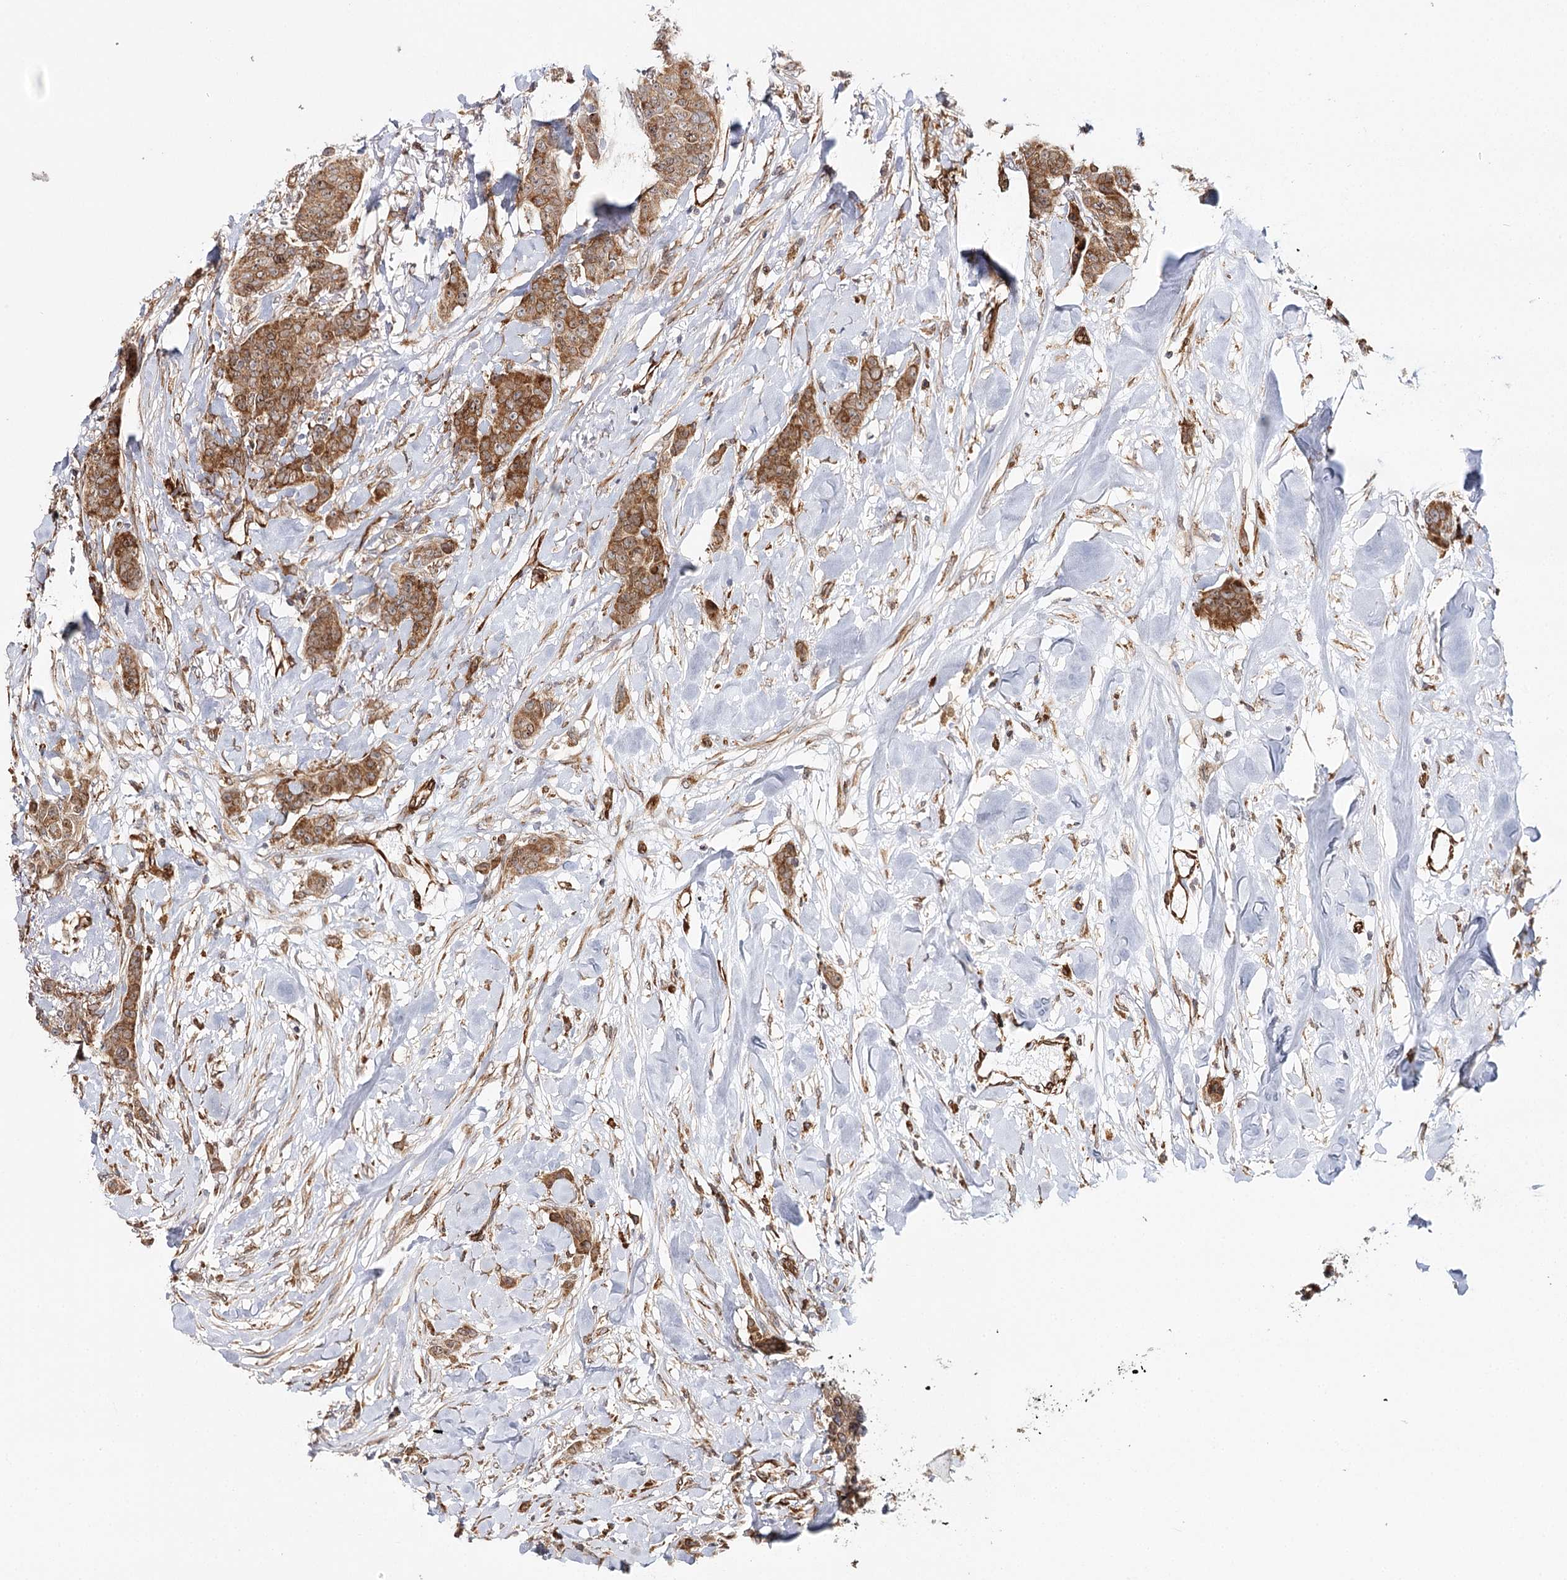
{"staining": {"intensity": "moderate", "quantity": ">75%", "location": "cytoplasmic/membranous"}, "tissue": "breast cancer", "cell_type": "Tumor cells", "image_type": "cancer", "snomed": [{"axis": "morphology", "description": "Duct carcinoma"}, {"axis": "topography", "description": "Breast"}], "caption": "A micrograph showing moderate cytoplasmic/membranous expression in approximately >75% of tumor cells in breast cancer (infiltrating ductal carcinoma), as visualized by brown immunohistochemical staining.", "gene": "MKNK1", "patient": {"sex": "female", "age": 40}}